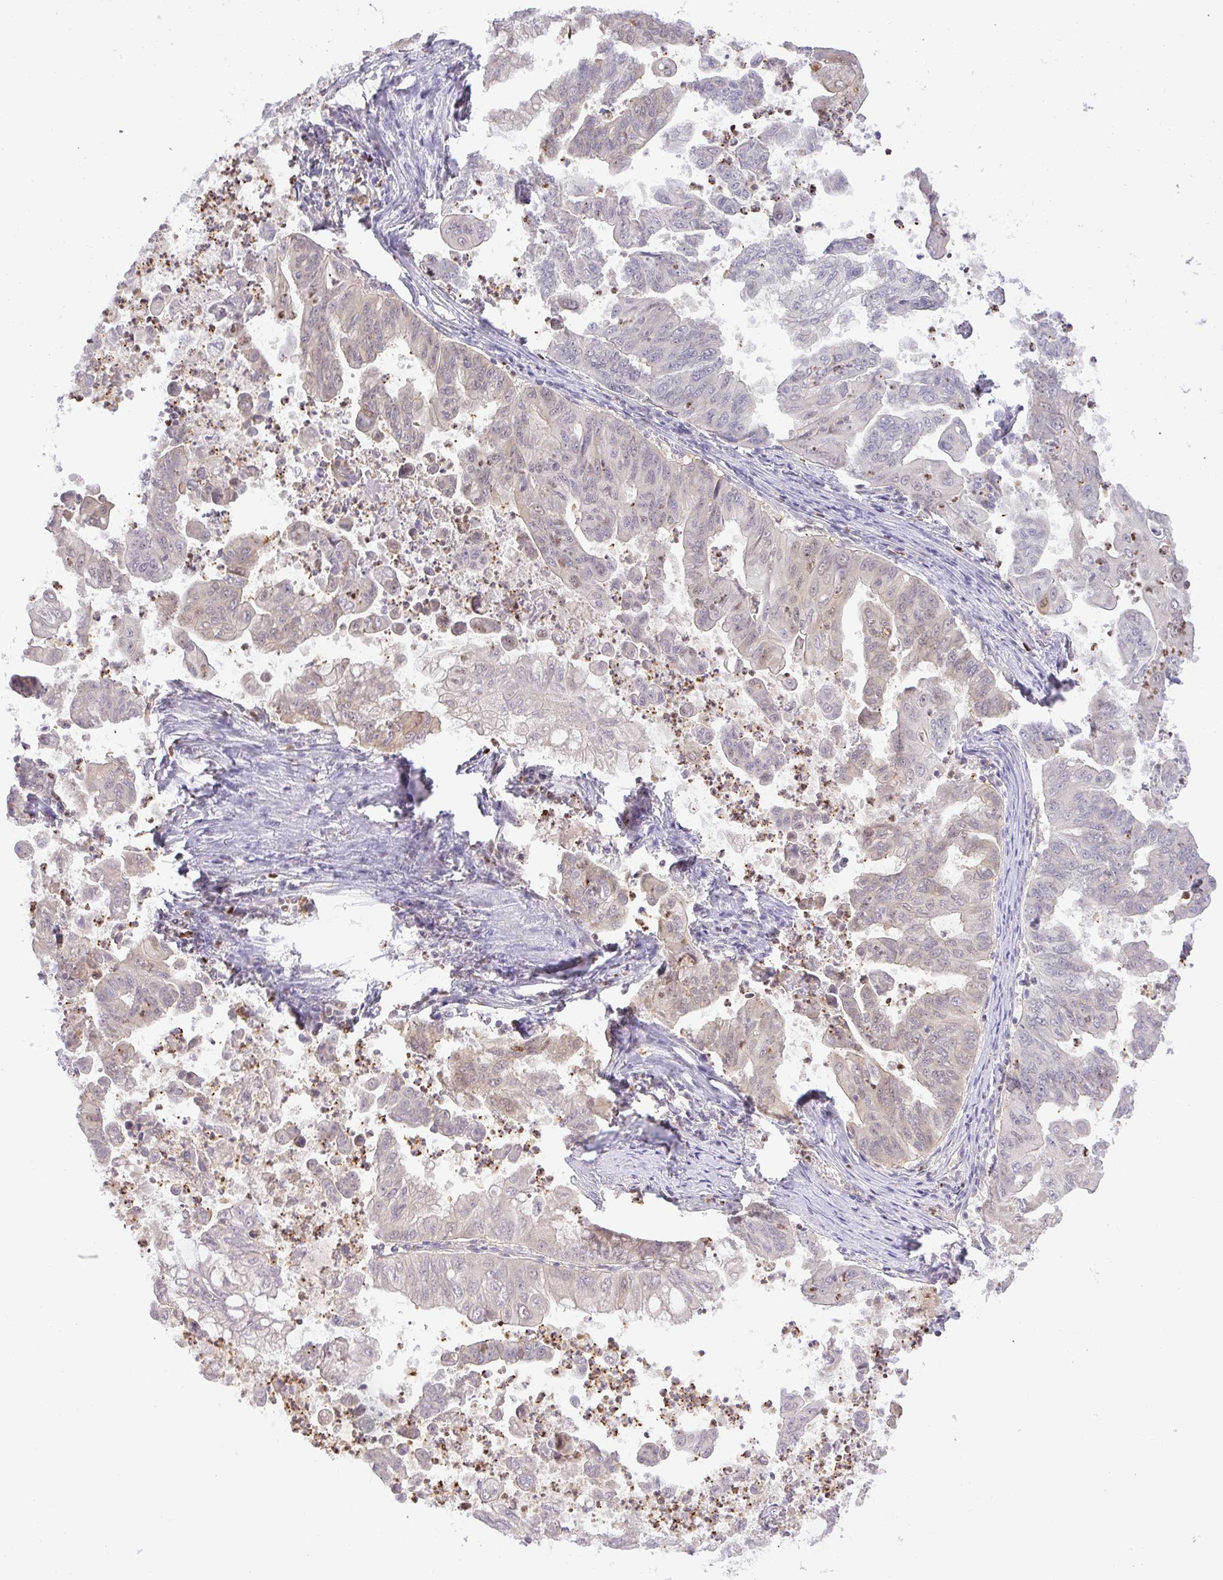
{"staining": {"intensity": "weak", "quantity": "<25%", "location": "nuclear"}, "tissue": "stomach cancer", "cell_type": "Tumor cells", "image_type": "cancer", "snomed": [{"axis": "morphology", "description": "Adenocarcinoma, NOS"}, {"axis": "topography", "description": "Stomach, upper"}], "caption": "IHC image of human stomach adenocarcinoma stained for a protein (brown), which reveals no expression in tumor cells.", "gene": "BBX", "patient": {"sex": "male", "age": 80}}